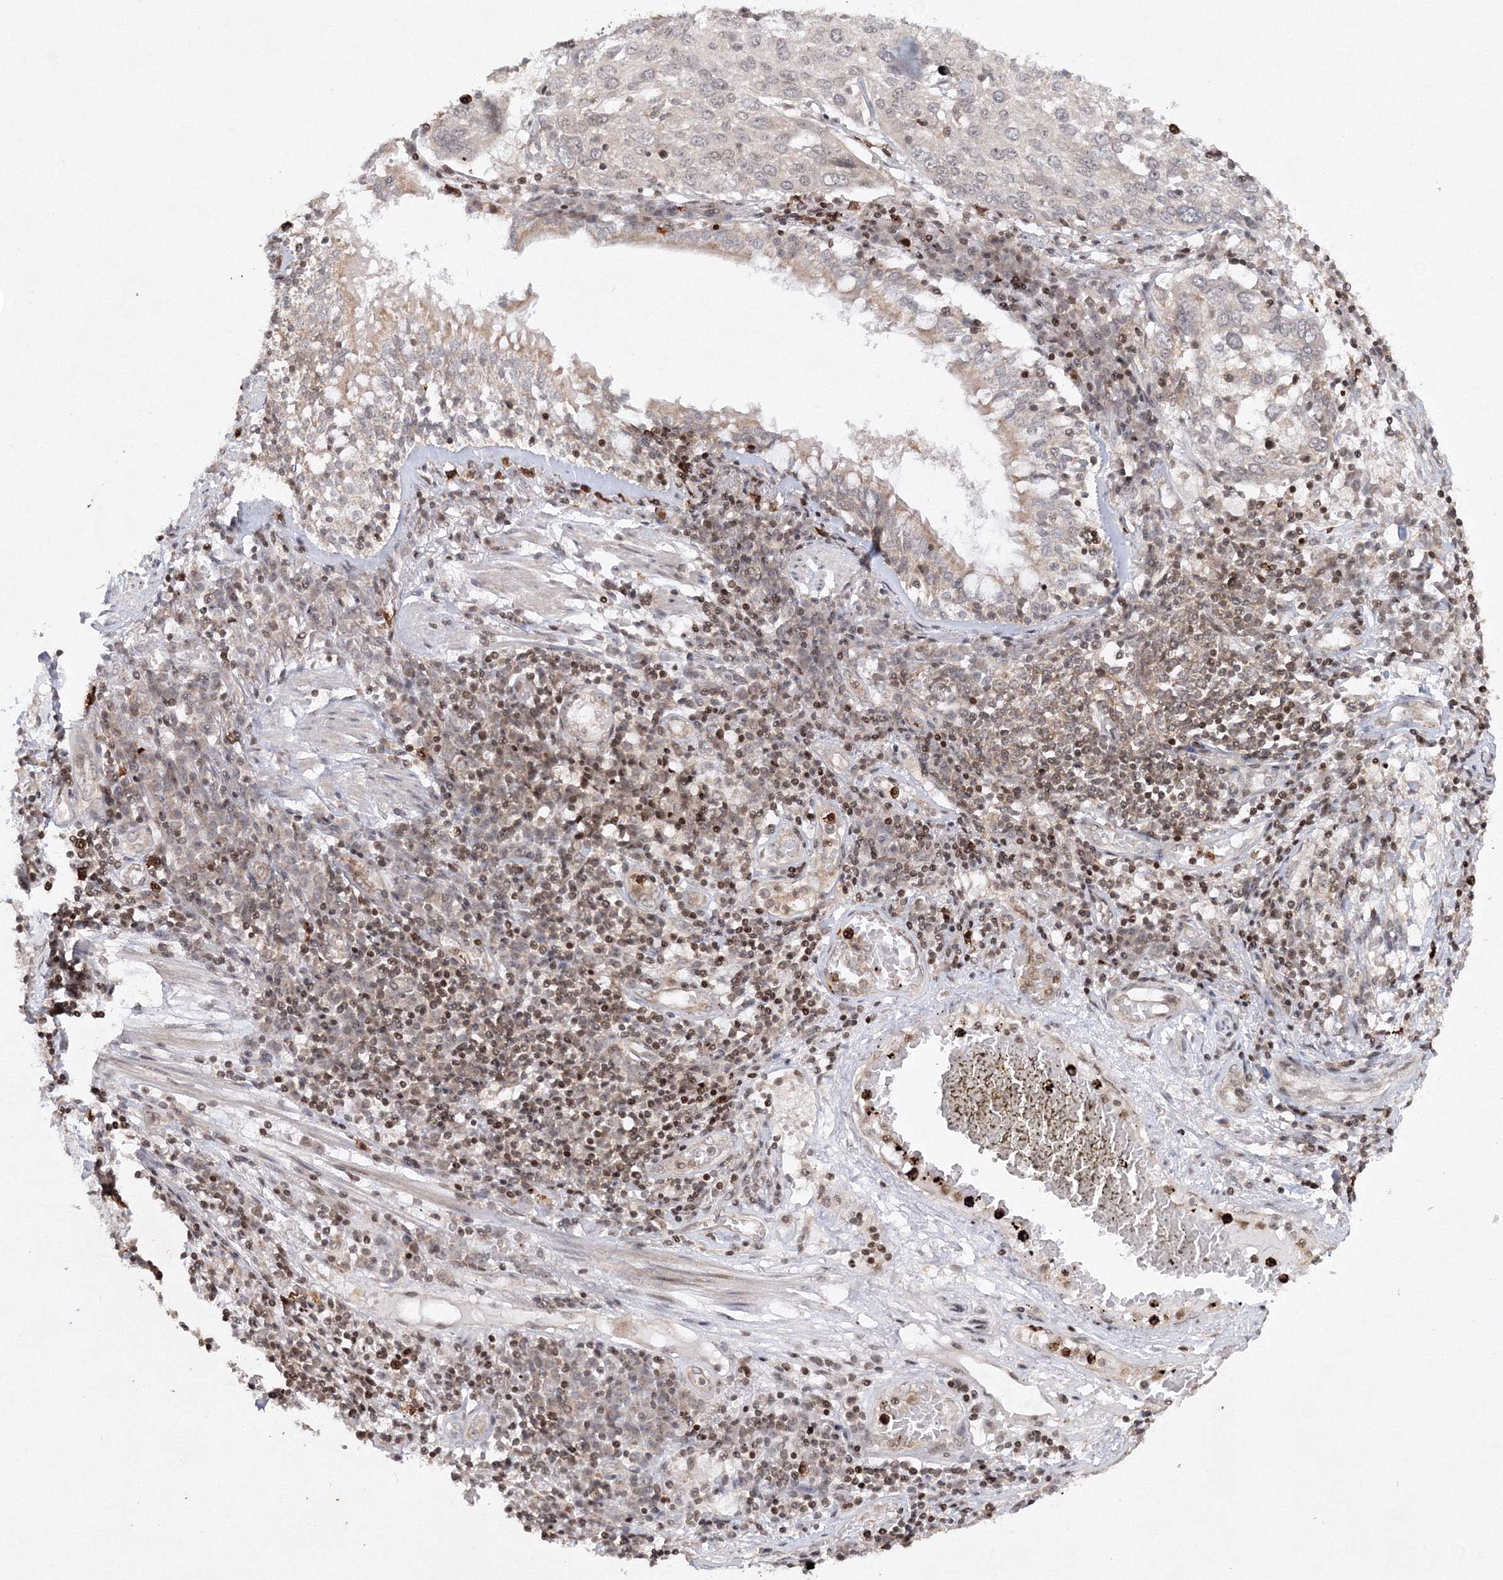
{"staining": {"intensity": "negative", "quantity": "none", "location": "none"}, "tissue": "lung cancer", "cell_type": "Tumor cells", "image_type": "cancer", "snomed": [{"axis": "morphology", "description": "Squamous cell carcinoma, NOS"}, {"axis": "topography", "description": "Lung"}], "caption": "An image of lung squamous cell carcinoma stained for a protein reveals no brown staining in tumor cells.", "gene": "MKRN2", "patient": {"sex": "male", "age": 65}}